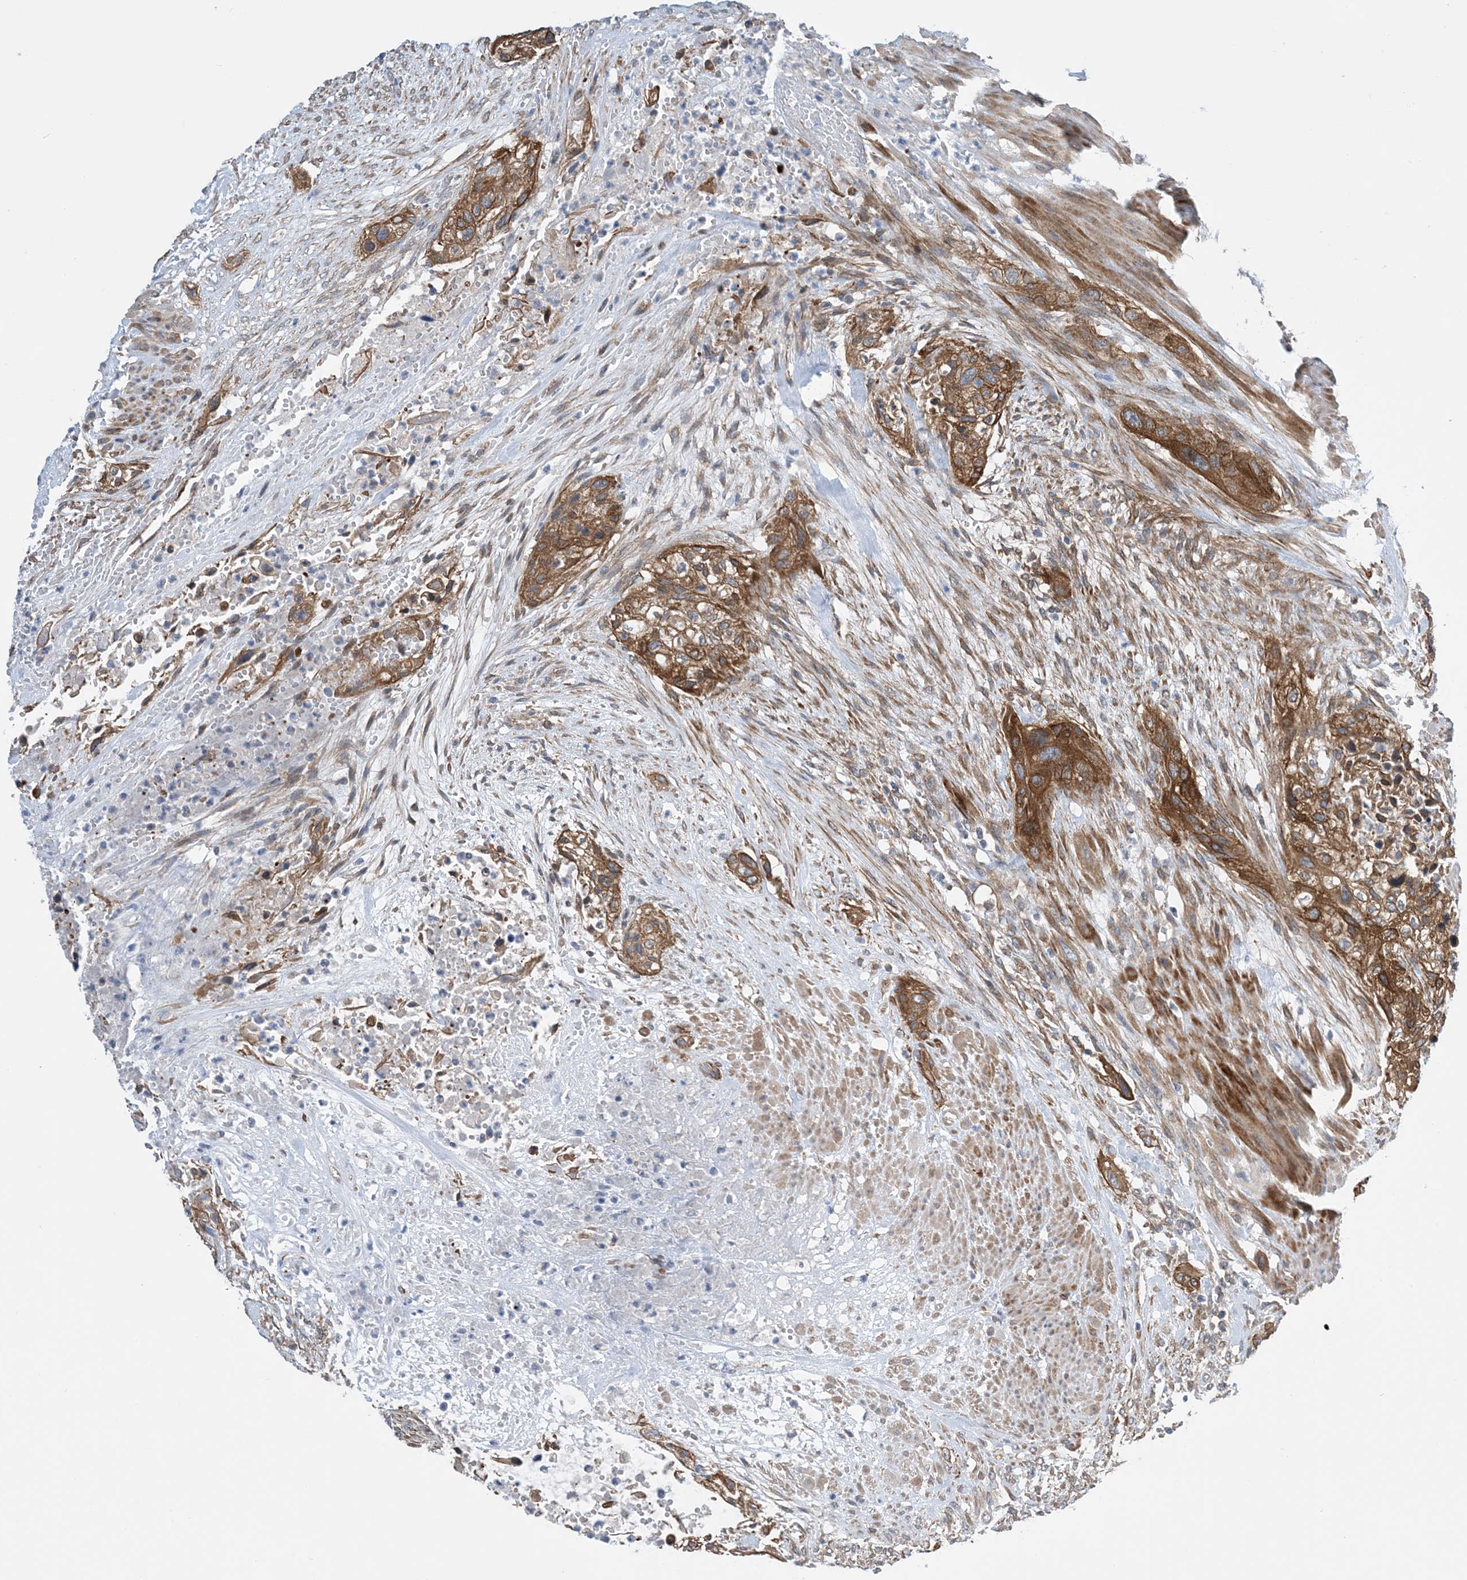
{"staining": {"intensity": "strong", "quantity": ">75%", "location": "cytoplasmic/membranous"}, "tissue": "urothelial cancer", "cell_type": "Tumor cells", "image_type": "cancer", "snomed": [{"axis": "morphology", "description": "Urothelial carcinoma, High grade"}, {"axis": "topography", "description": "Urinary bladder"}], "caption": "A high-resolution histopathology image shows immunohistochemistry (IHC) staining of high-grade urothelial carcinoma, which reveals strong cytoplasmic/membranous expression in approximately >75% of tumor cells.", "gene": "EHBP1", "patient": {"sex": "male", "age": 35}}